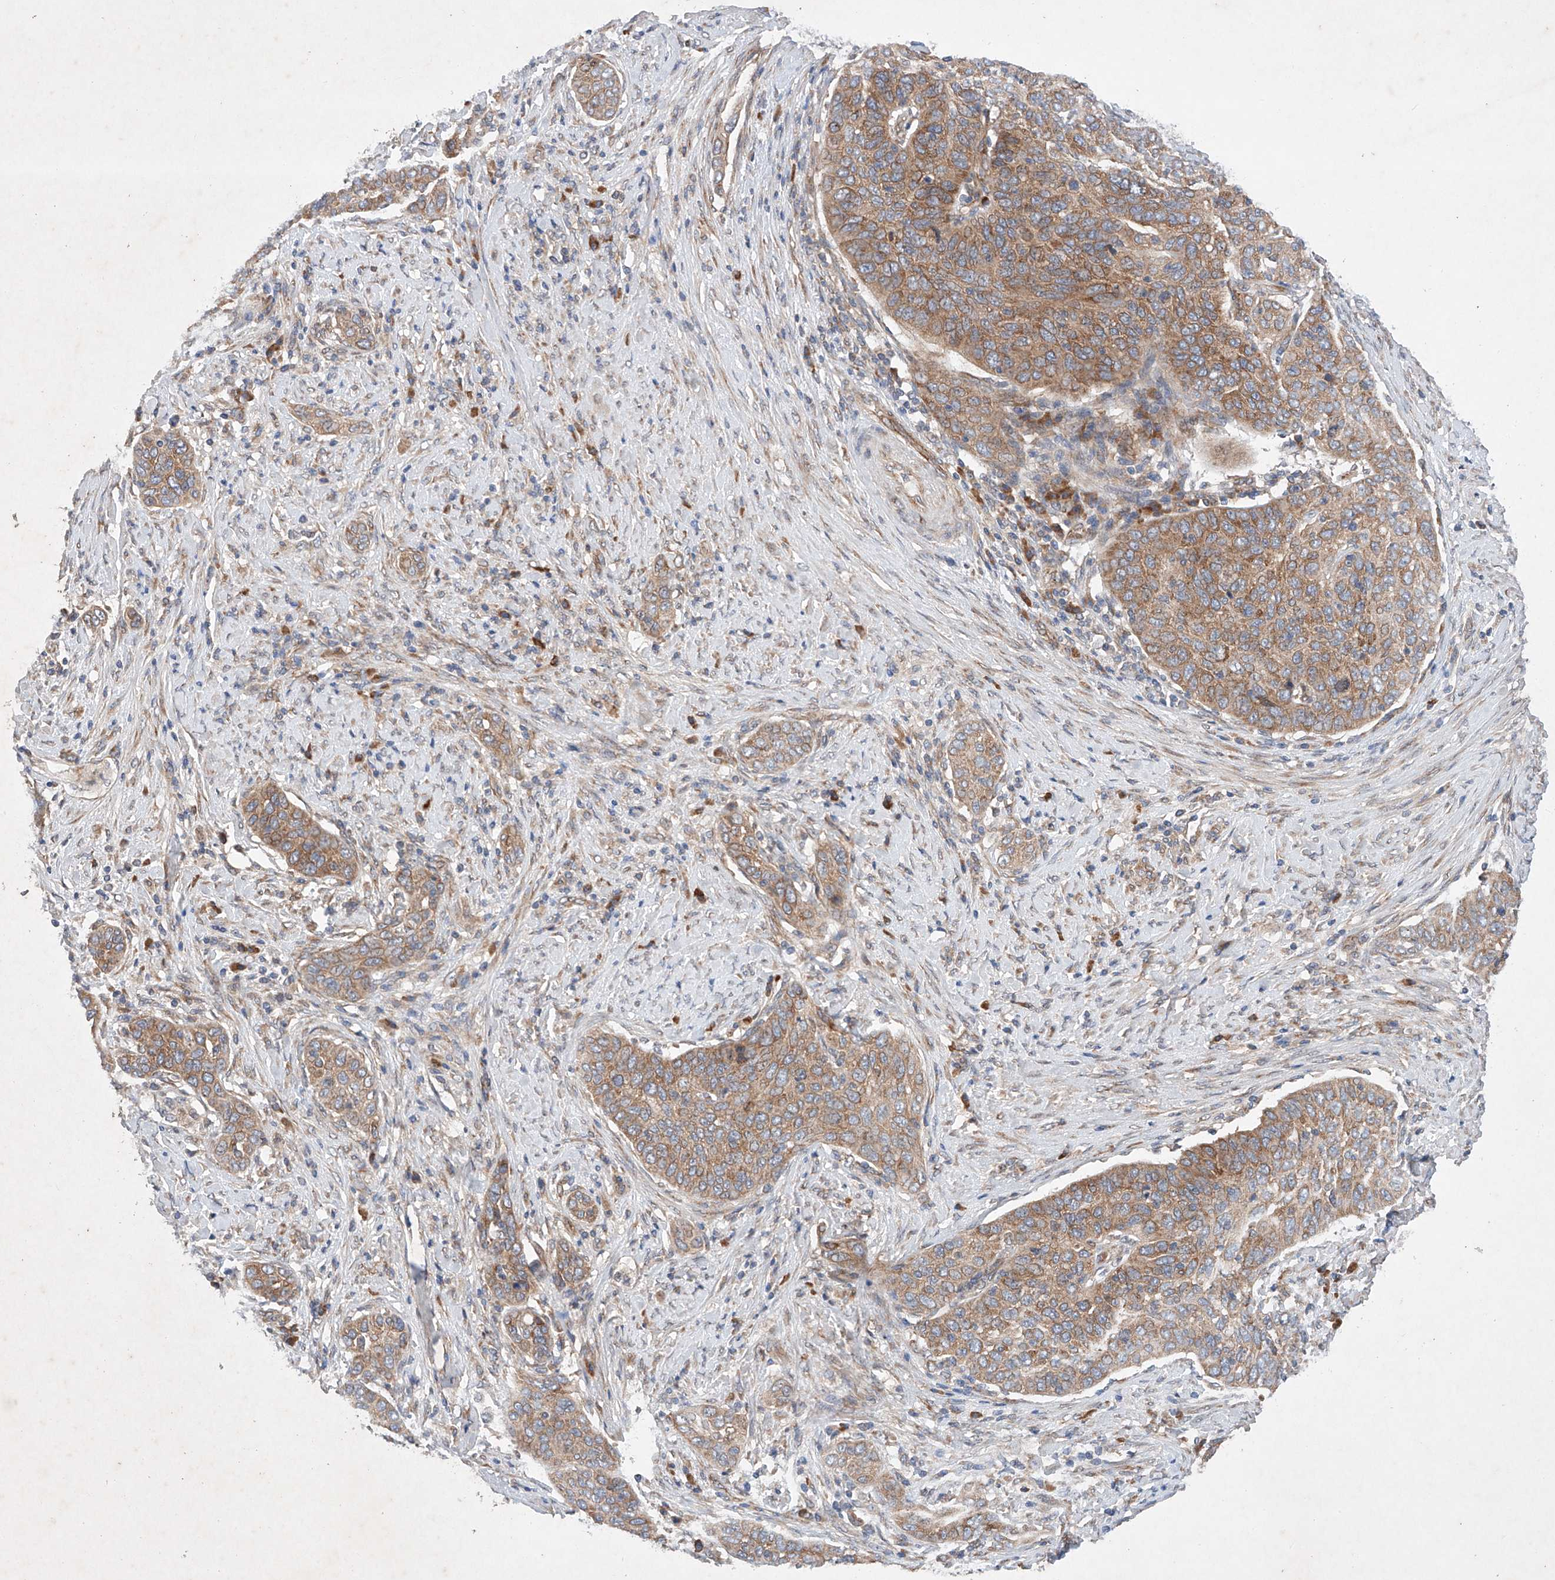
{"staining": {"intensity": "moderate", "quantity": ">75%", "location": "cytoplasmic/membranous"}, "tissue": "cervical cancer", "cell_type": "Tumor cells", "image_type": "cancer", "snomed": [{"axis": "morphology", "description": "Squamous cell carcinoma, NOS"}, {"axis": "topography", "description": "Cervix"}], "caption": "Moderate cytoplasmic/membranous protein positivity is seen in approximately >75% of tumor cells in cervical cancer (squamous cell carcinoma).", "gene": "FASTK", "patient": {"sex": "female", "age": 60}}